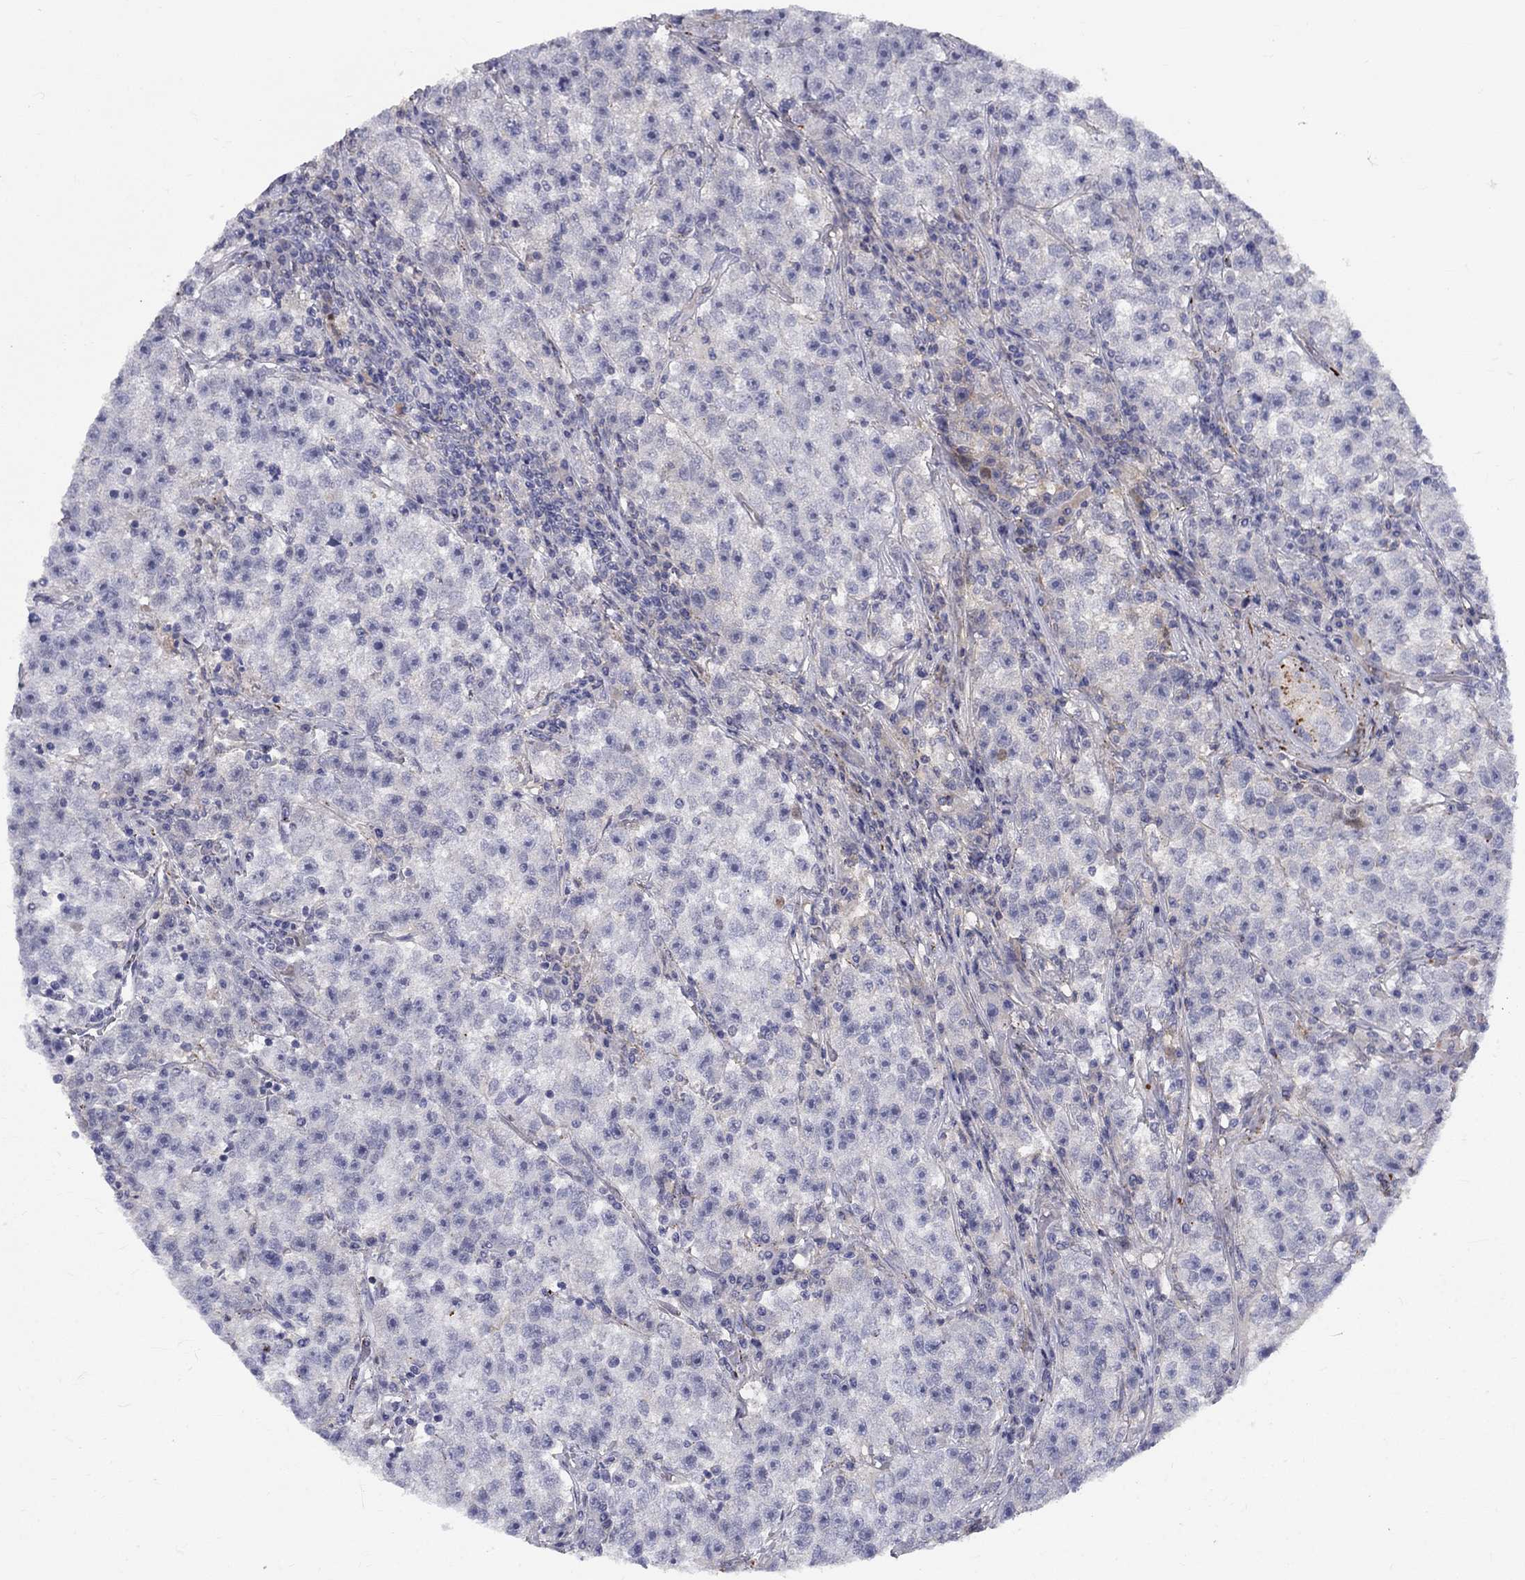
{"staining": {"intensity": "negative", "quantity": "none", "location": "none"}, "tissue": "testis cancer", "cell_type": "Tumor cells", "image_type": "cancer", "snomed": [{"axis": "morphology", "description": "Seminoma, NOS"}, {"axis": "topography", "description": "Testis"}], "caption": "A histopathology image of testis cancer (seminoma) stained for a protein shows no brown staining in tumor cells.", "gene": "EPDR1", "patient": {"sex": "male", "age": 22}}